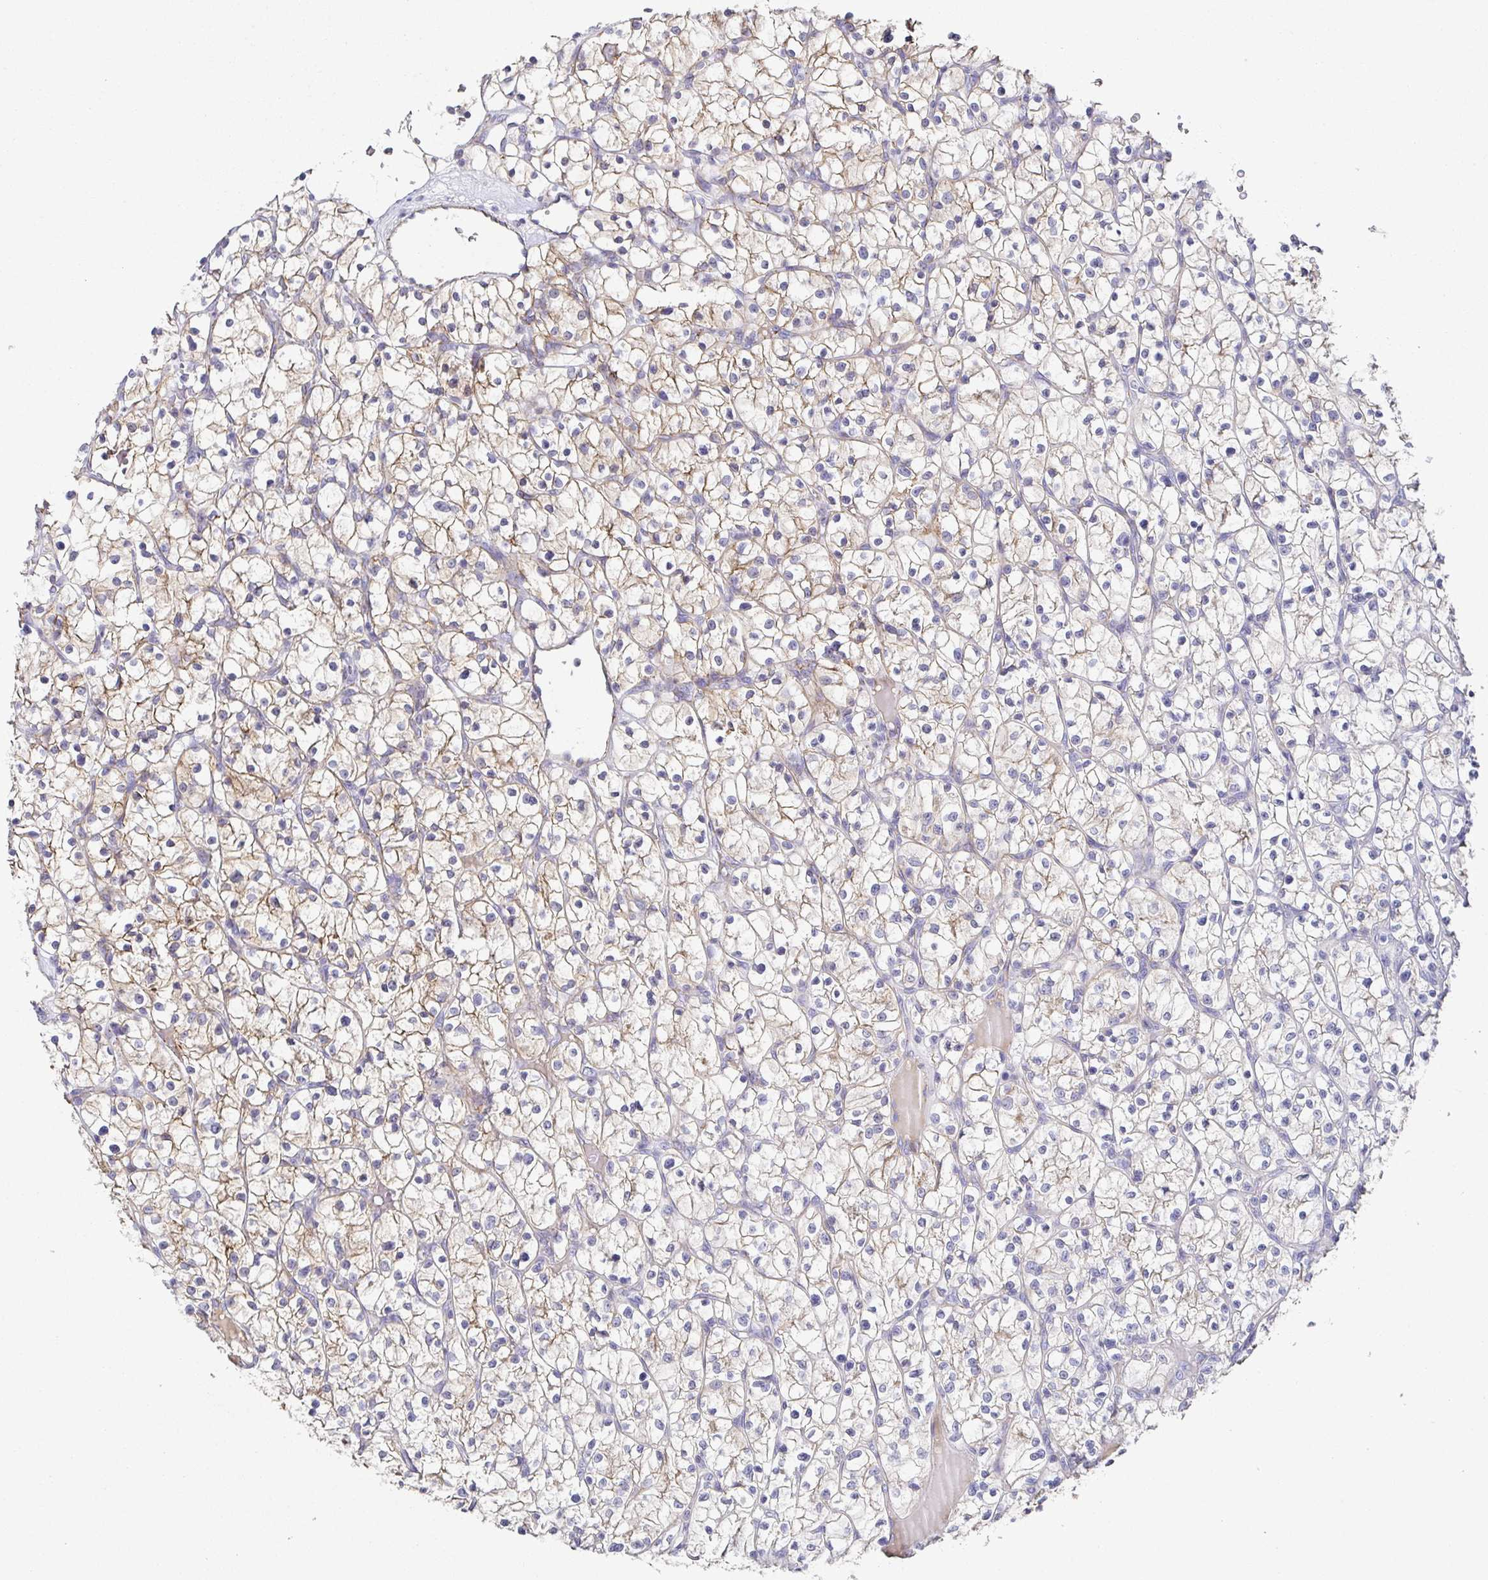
{"staining": {"intensity": "weak", "quantity": "25%-75%", "location": "cytoplasmic/membranous"}, "tissue": "renal cancer", "cell_type": "Tumor cells", "image_type": "cancer", "snomed": [{"axis": "morphology", "description": "Adenocarcinoma, NOS"}, {"axis": "topography", "description": "Kidney"}], "caption": "This histopathology image displays renal adenocarcinoma stained with immunohistochemistry to label a protein in brown. The cytoplasmic/membranous of tumor cells show weak positivity for the protein. Nuclei are counter-stained blue.", "gene": "PIWIL3", "patient": {"sex": "female", "age": 64}}